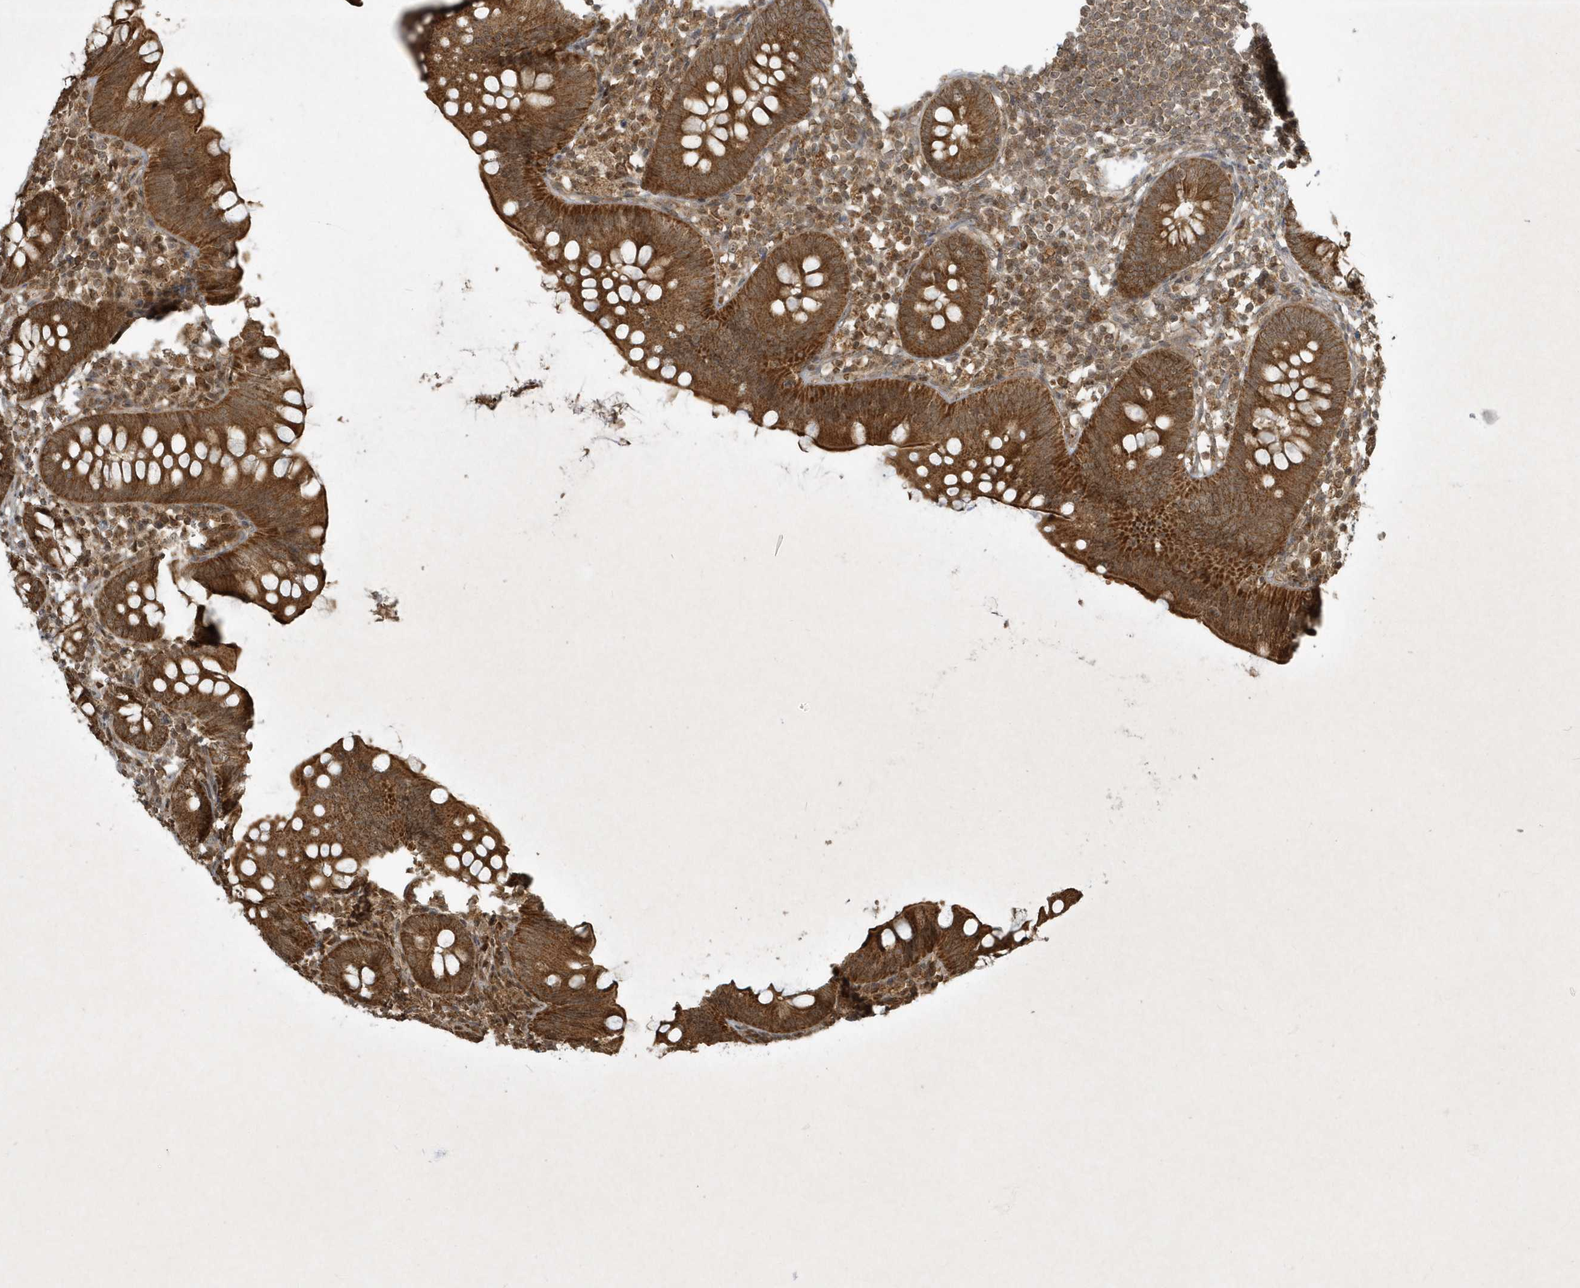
{"staining": {"intensity": "strong", "quantity": ">75%", "location": "cytoplasmic/membranous"}, "tissue": "appendix", "cell_type": "Glandular cells", "image_type": "normal", "snomed": [{"axis": "morphology", "description": "Normal tissue, NOS"}, {"axis": "topography", "description": "Appendix"}], "caption": "Strong cytoplasmic/membranous staining for a protein is appreciated in about >75% of glandular cells of benign appendix using immunohistochemistry.", "gene": "PLTP", "patient": {"sex": "female", "age": 62}}